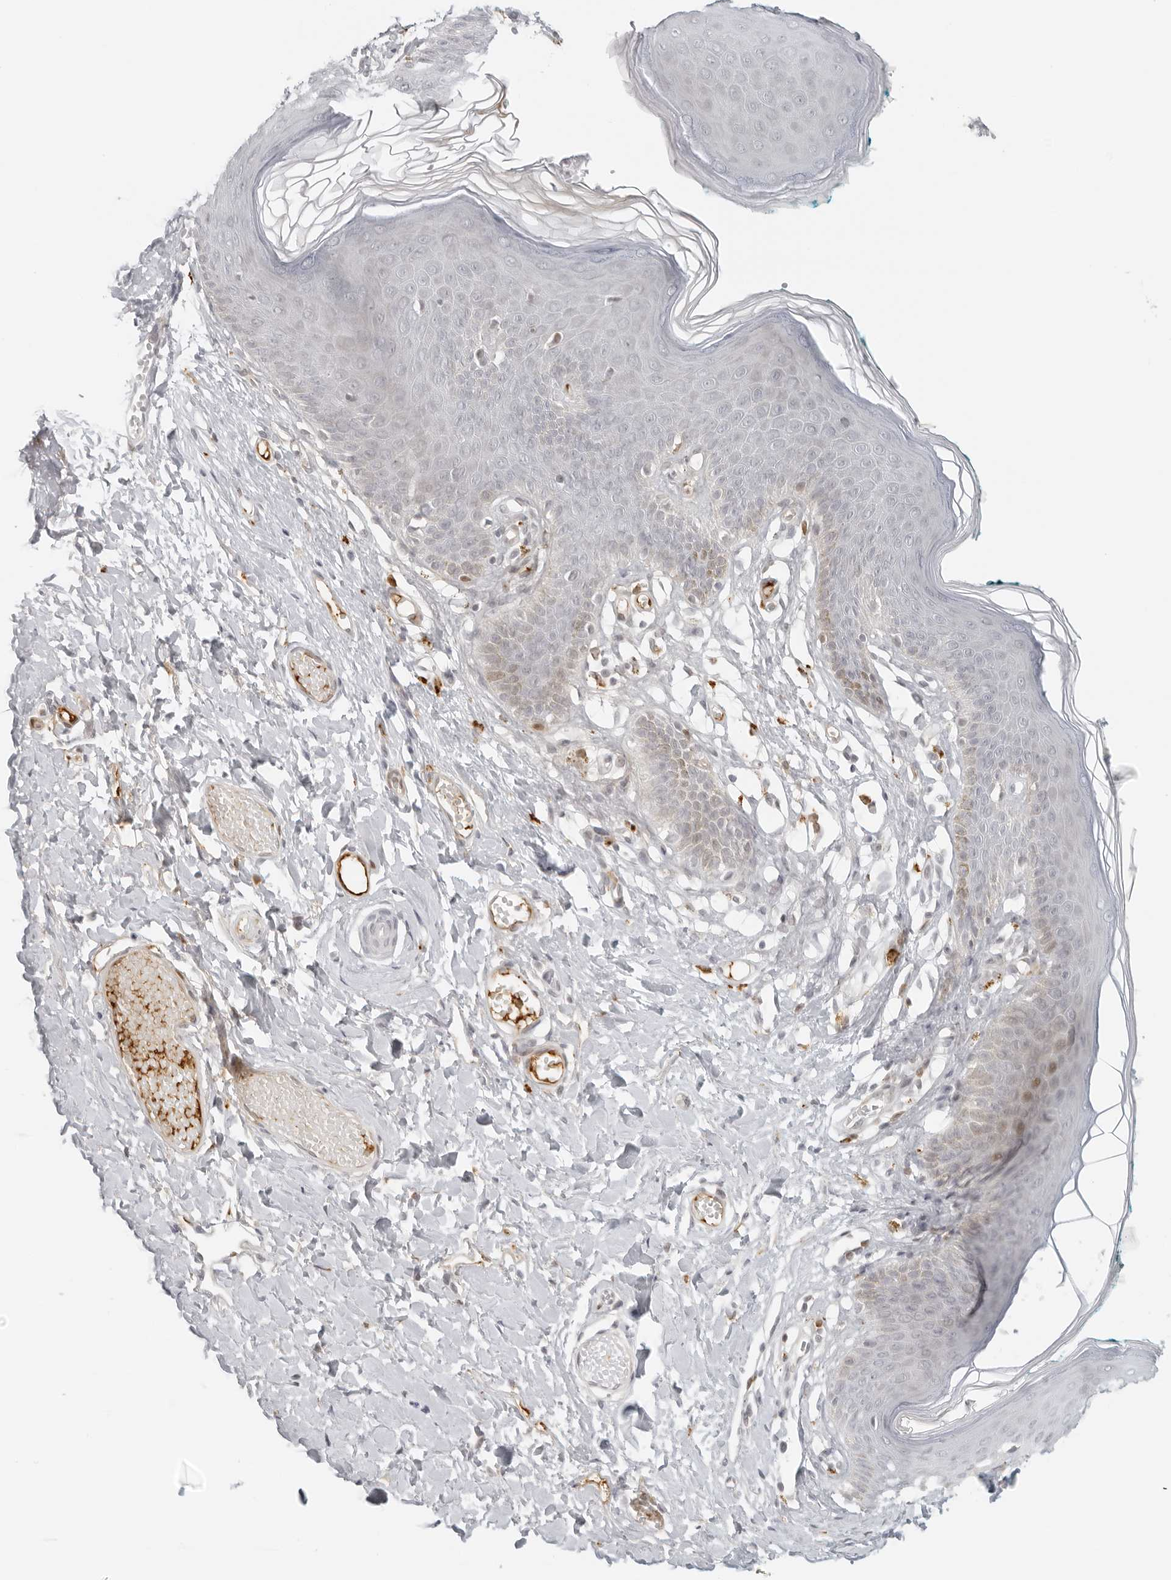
{"staining": {"intensity": "moderate", "quantity": "<25%", "location": "cytoplasmic/membranous"}, "tissue": "skin", "cell_type": "Epidermal cells", "image_type": "normal", "snomed": [{"axis": "morphology", "description": "Normal tissue, NOS"}, {"axis": "morphology", "description": "Inflammation, NOS"}, {"axis": "topography", "description": "Vulva"}], "caption": "IHC of normal skin reveals low levels of moderate cytoplasmic/membranous staining in about <25% of epidermal cells.", "gene": "ZNF678", "patient": {"sex": "female", "age": 84}}